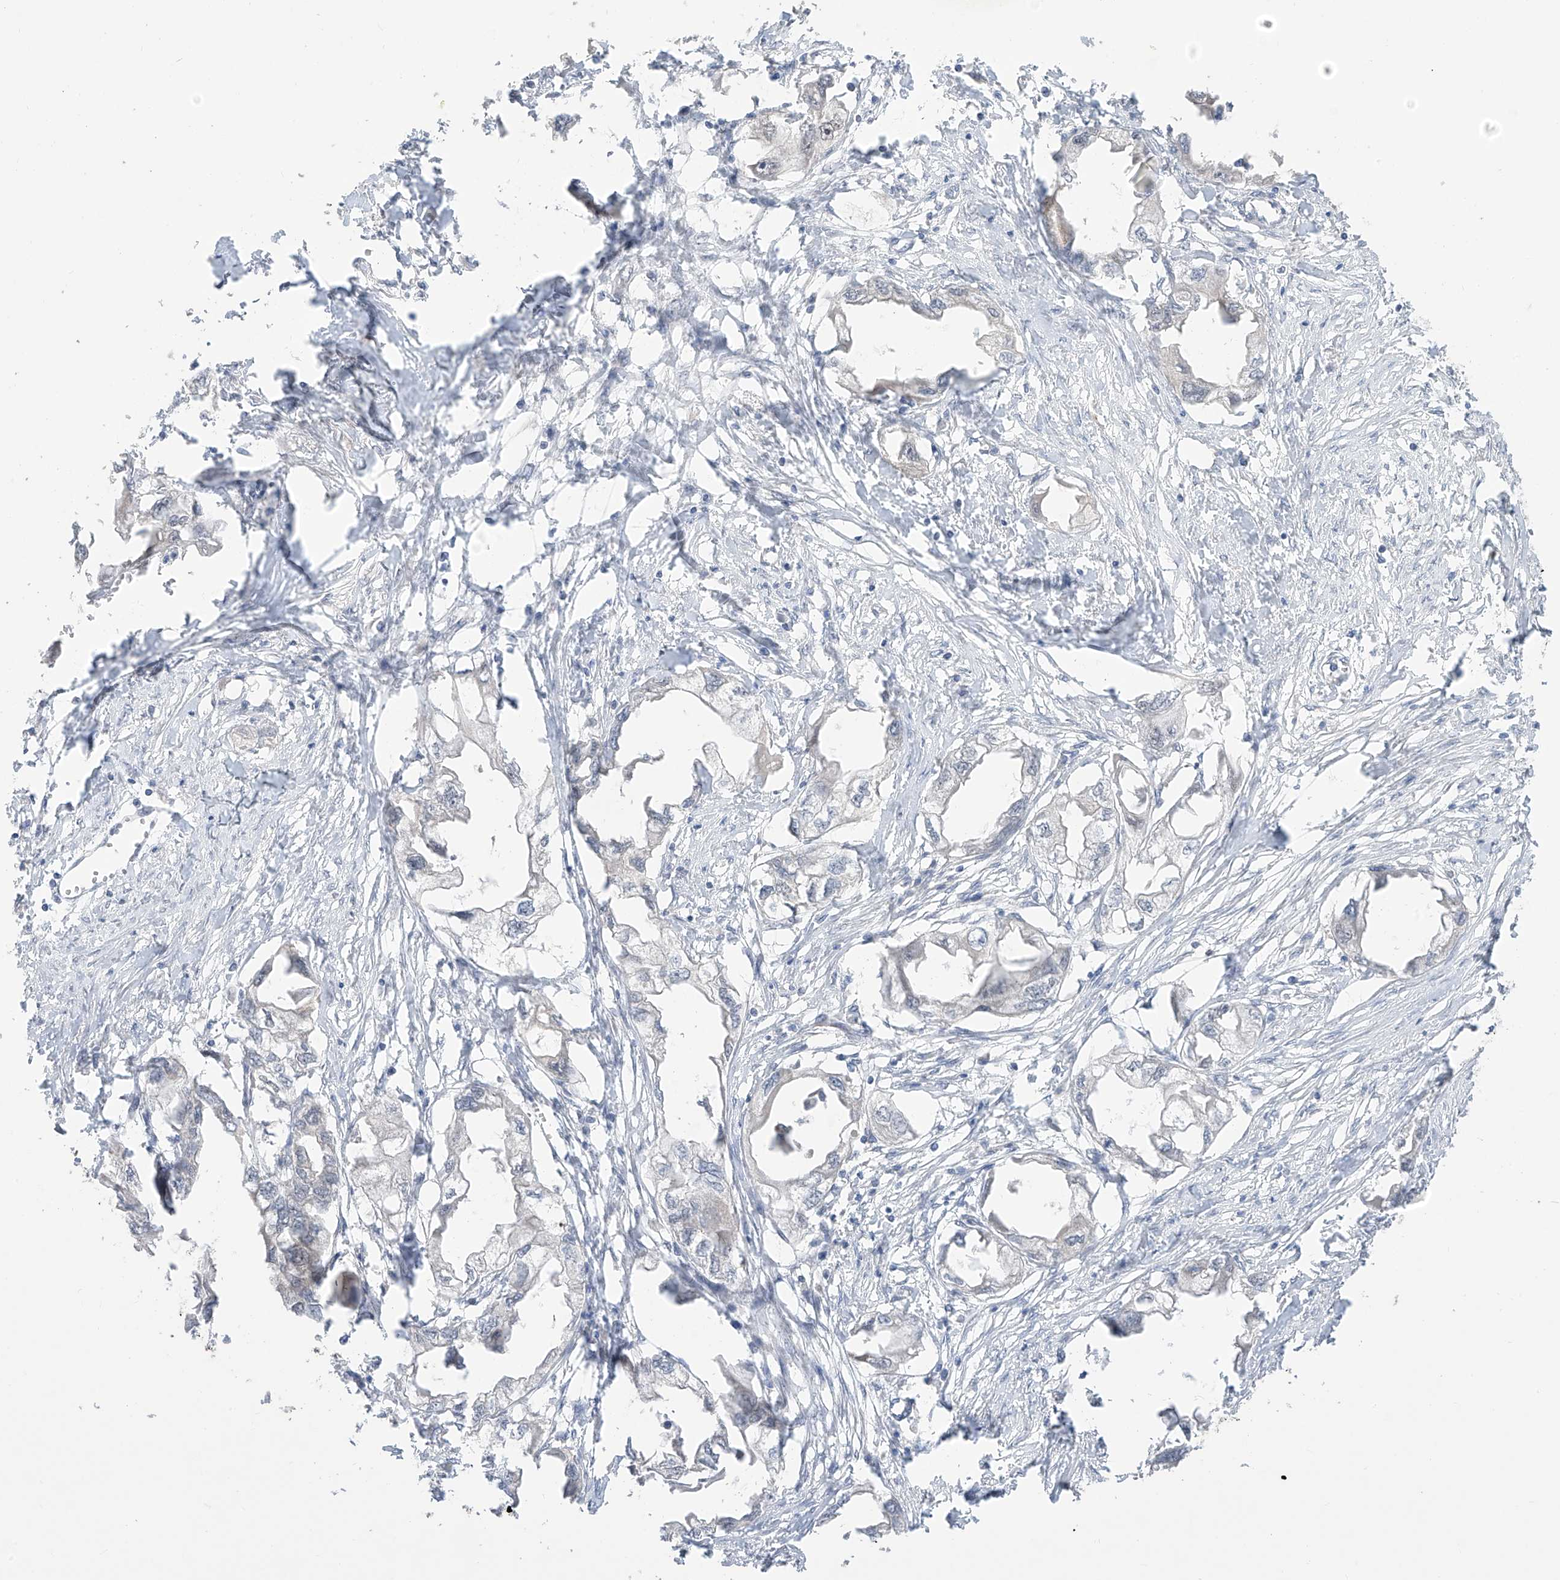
{"staining": {"intensity": "negative", "quantity": "none", "location": "none"}, "tissue": "endometrial cancer", "cell_type": "Tumor cells", "image_type": "cancer", "snomed": [{"axis": "morphology", "description": "Adenocarcinoma, NOS"}, {"axis": "morphology", "description": "Adenocarcinoma, metastatic, NOS"}, {"axis": "topography", "description": "Adipose tissue"}, {"axis": "topography", "description": "Endometrium"}], "caption": "Immunohistochemical staining of endometrial cancer shows no significant positivity in tumor cells.", "gene": "OGT", "patient": {"sex": "female", "age": 67}}